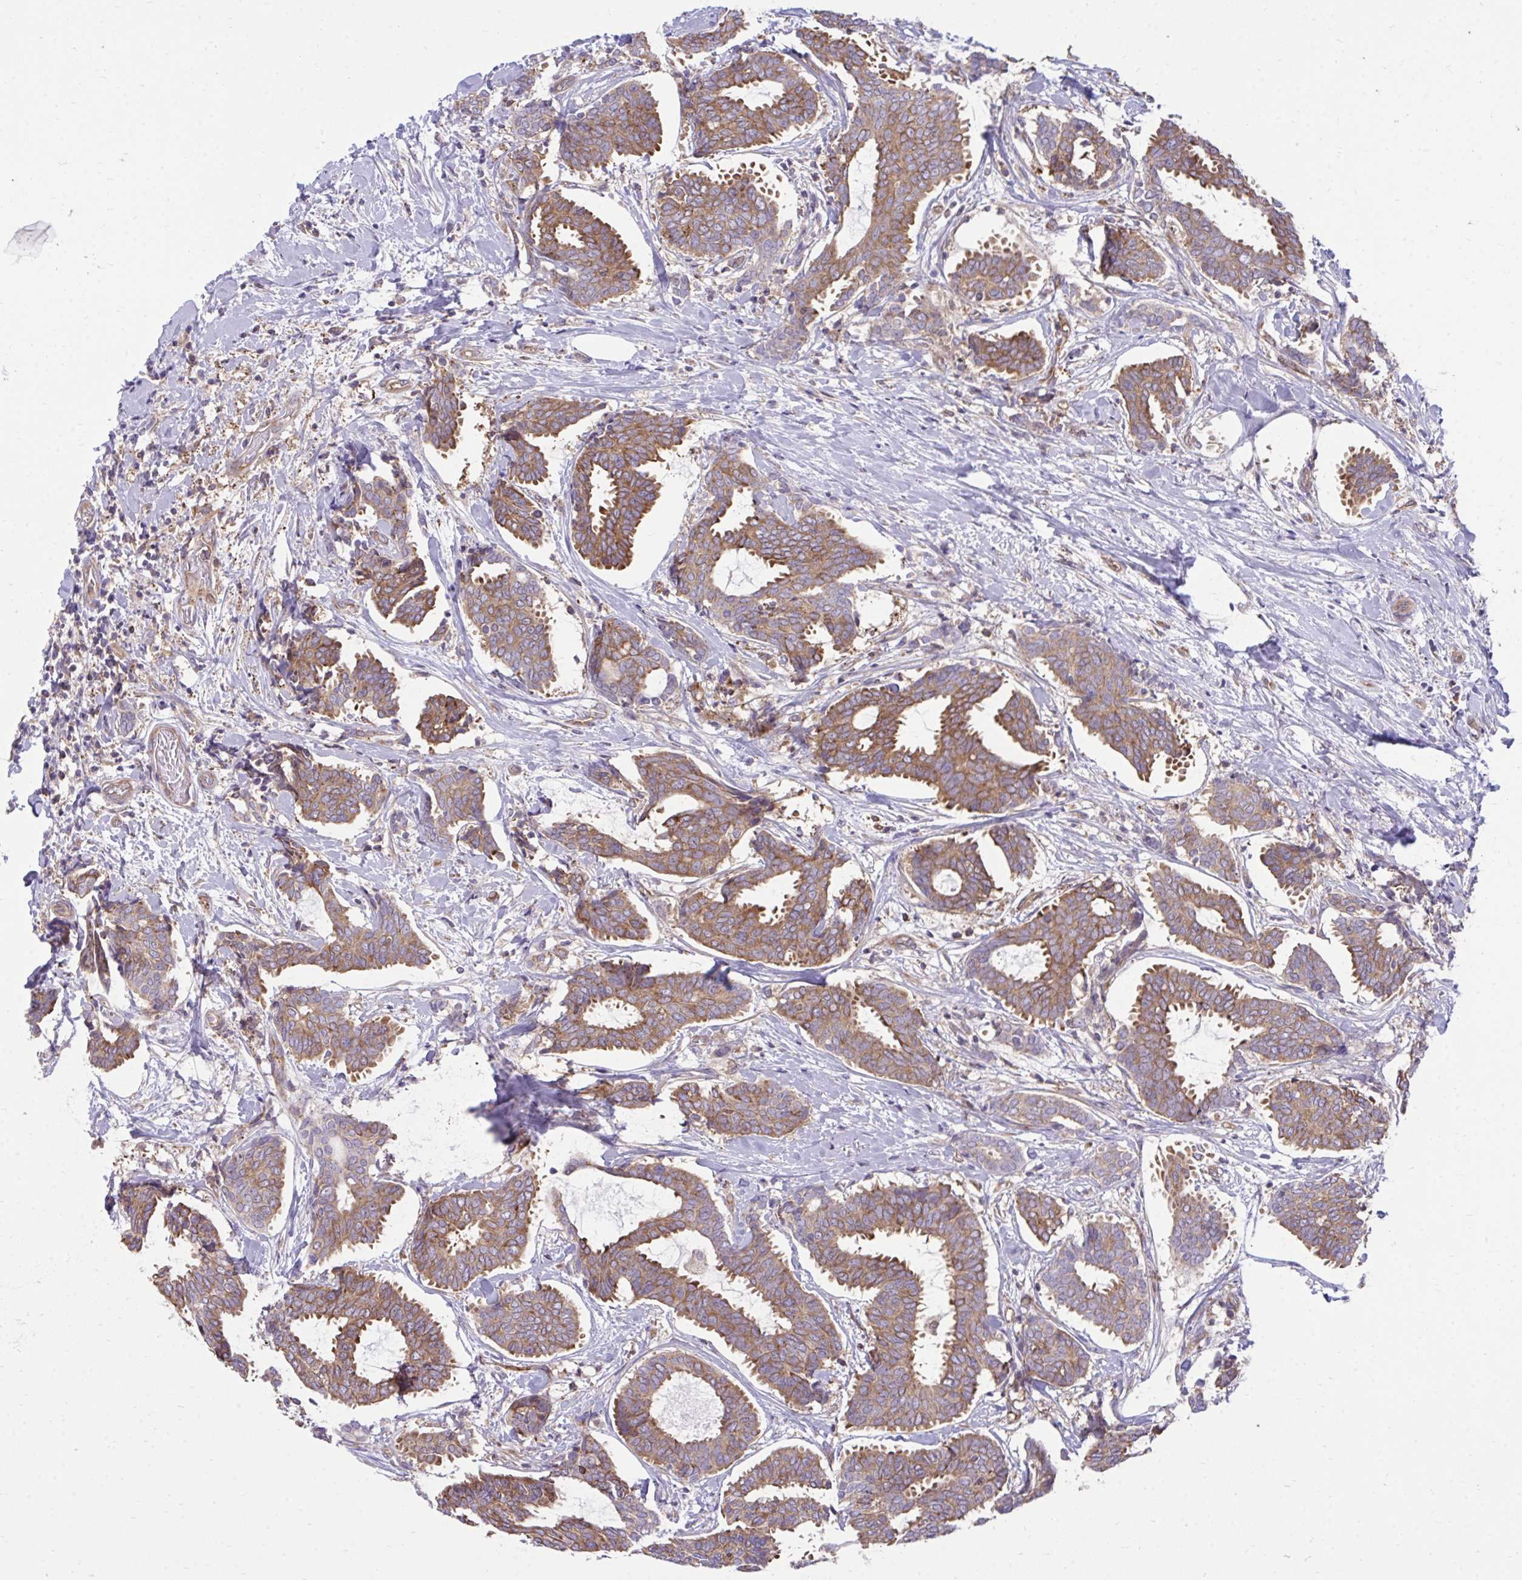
{"staining": {"intensity": "moderate", "quantity": ">75%", "location": "cytoplasmic/membranous"}, "tissue": "breast cancer", "cell_type": "Tumor cells", "image_type": "cancer", "snomed": [{"axis": "morphology", "description": "Intraductal carcinoma, in situ"}, {"axis": "morphology", "description": "Duct carcinoma"}, {"axis": "morphology", "description": "Lobular carcinoma, in situ"}, {"axis": "topography", "description": "Breast"}], "caption": "Breast intraductal carcinoma,  in situ stained with IHC exhibits moderate cytoplasmic/membranous expression in approximately >75% of tumor cells. The staining was performed using DAB (3,3'-diaminobenzidine) to visualize the protein expression in brown, while the nuclei were stained in blue with hematoxylin (Magnification: 20x).", "gene": "ASAP1", "patient": {"sex": "female", "age": 44}}